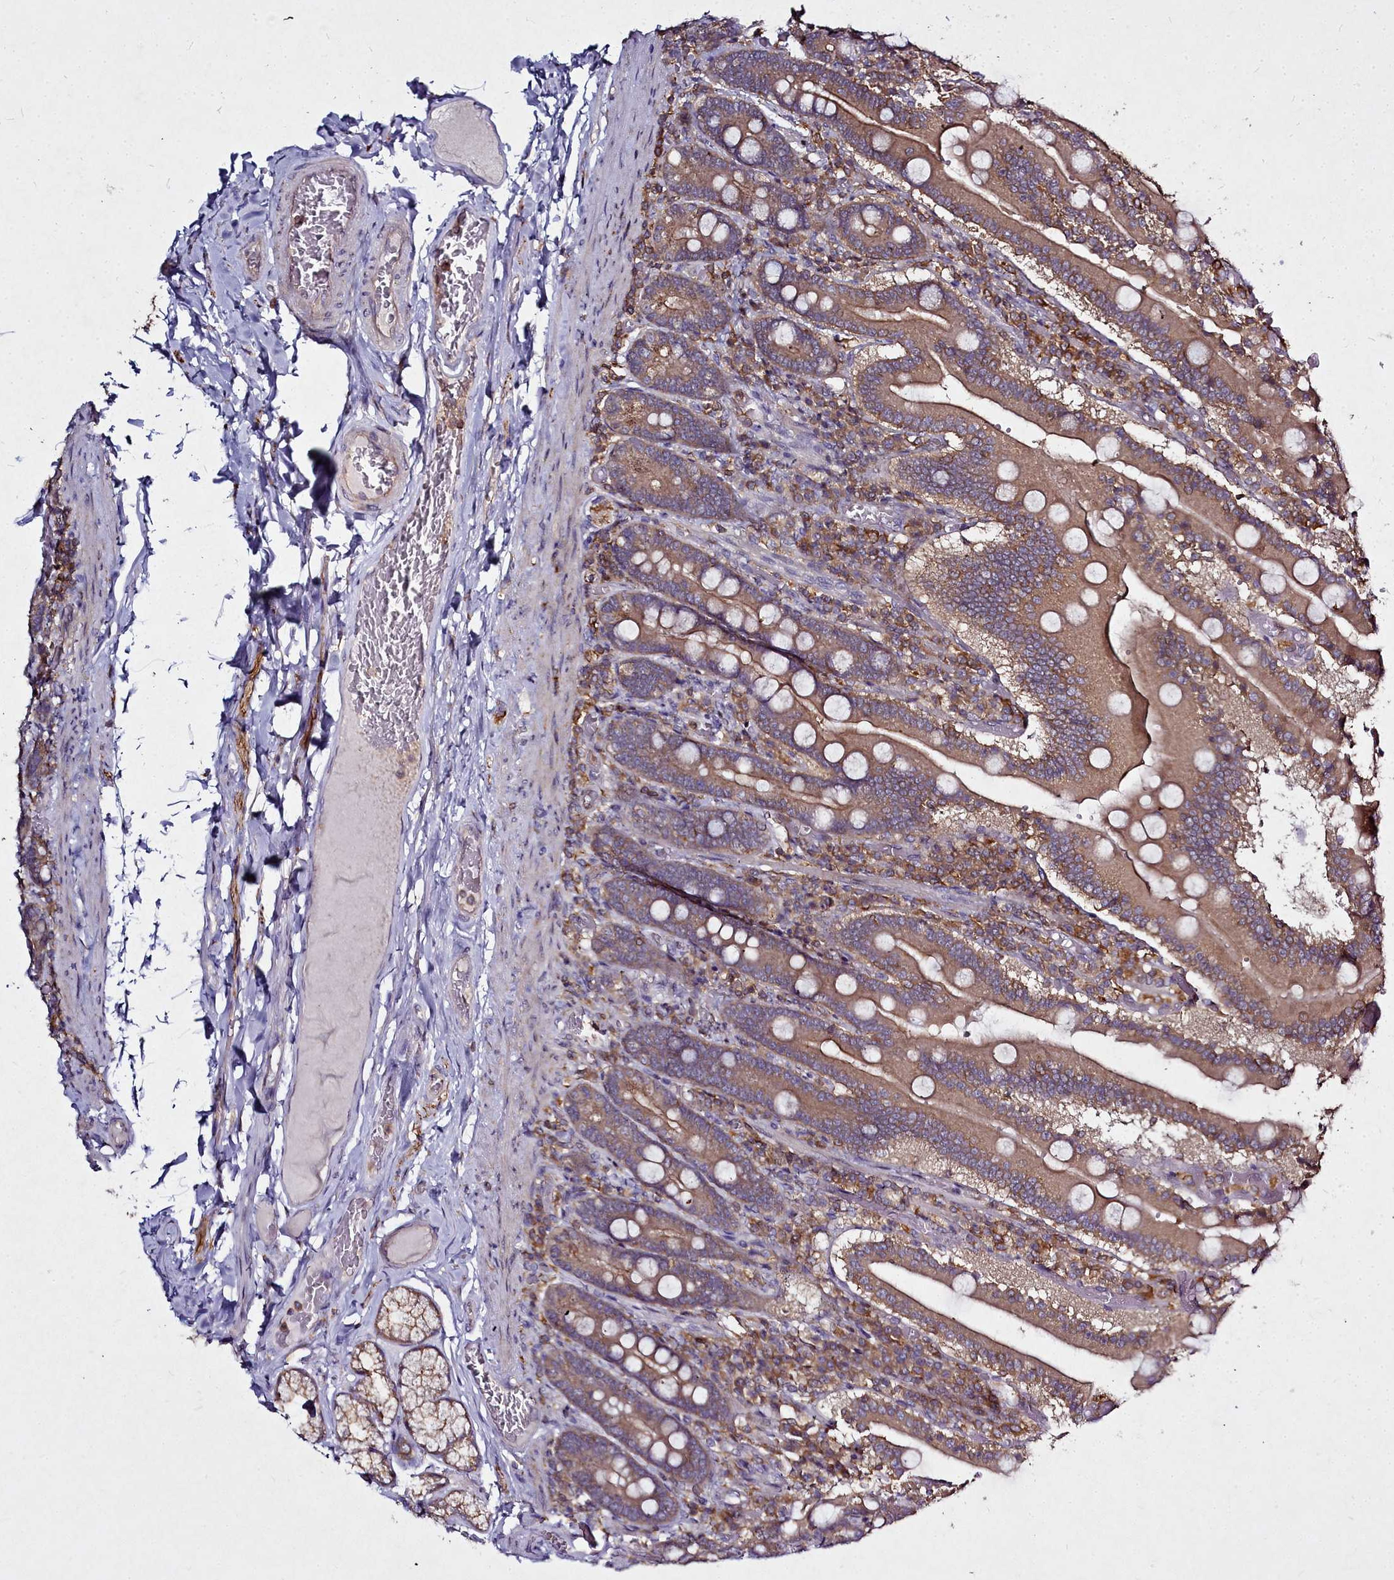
{"staining": {"intensity": "moderate", "quantity": ">75%", "location": "cytoplasmic/membranous"}, "tissue": "duodenum", "cell_type": "Glandular cells", "image_type": "normal", "snomed": [{"axis": "morphology", "description": "Normal tissue, NOS"}, {"axis": "topography", "description": "Duodenum"}], "caption": "Protein staining by IHC displays moderate cytoplasmic/membranous staining in about >75% of glandular cells in normal duodenum.", "gene": "NCKAP1L", "patient": {"sex": "female", "age": 62}}